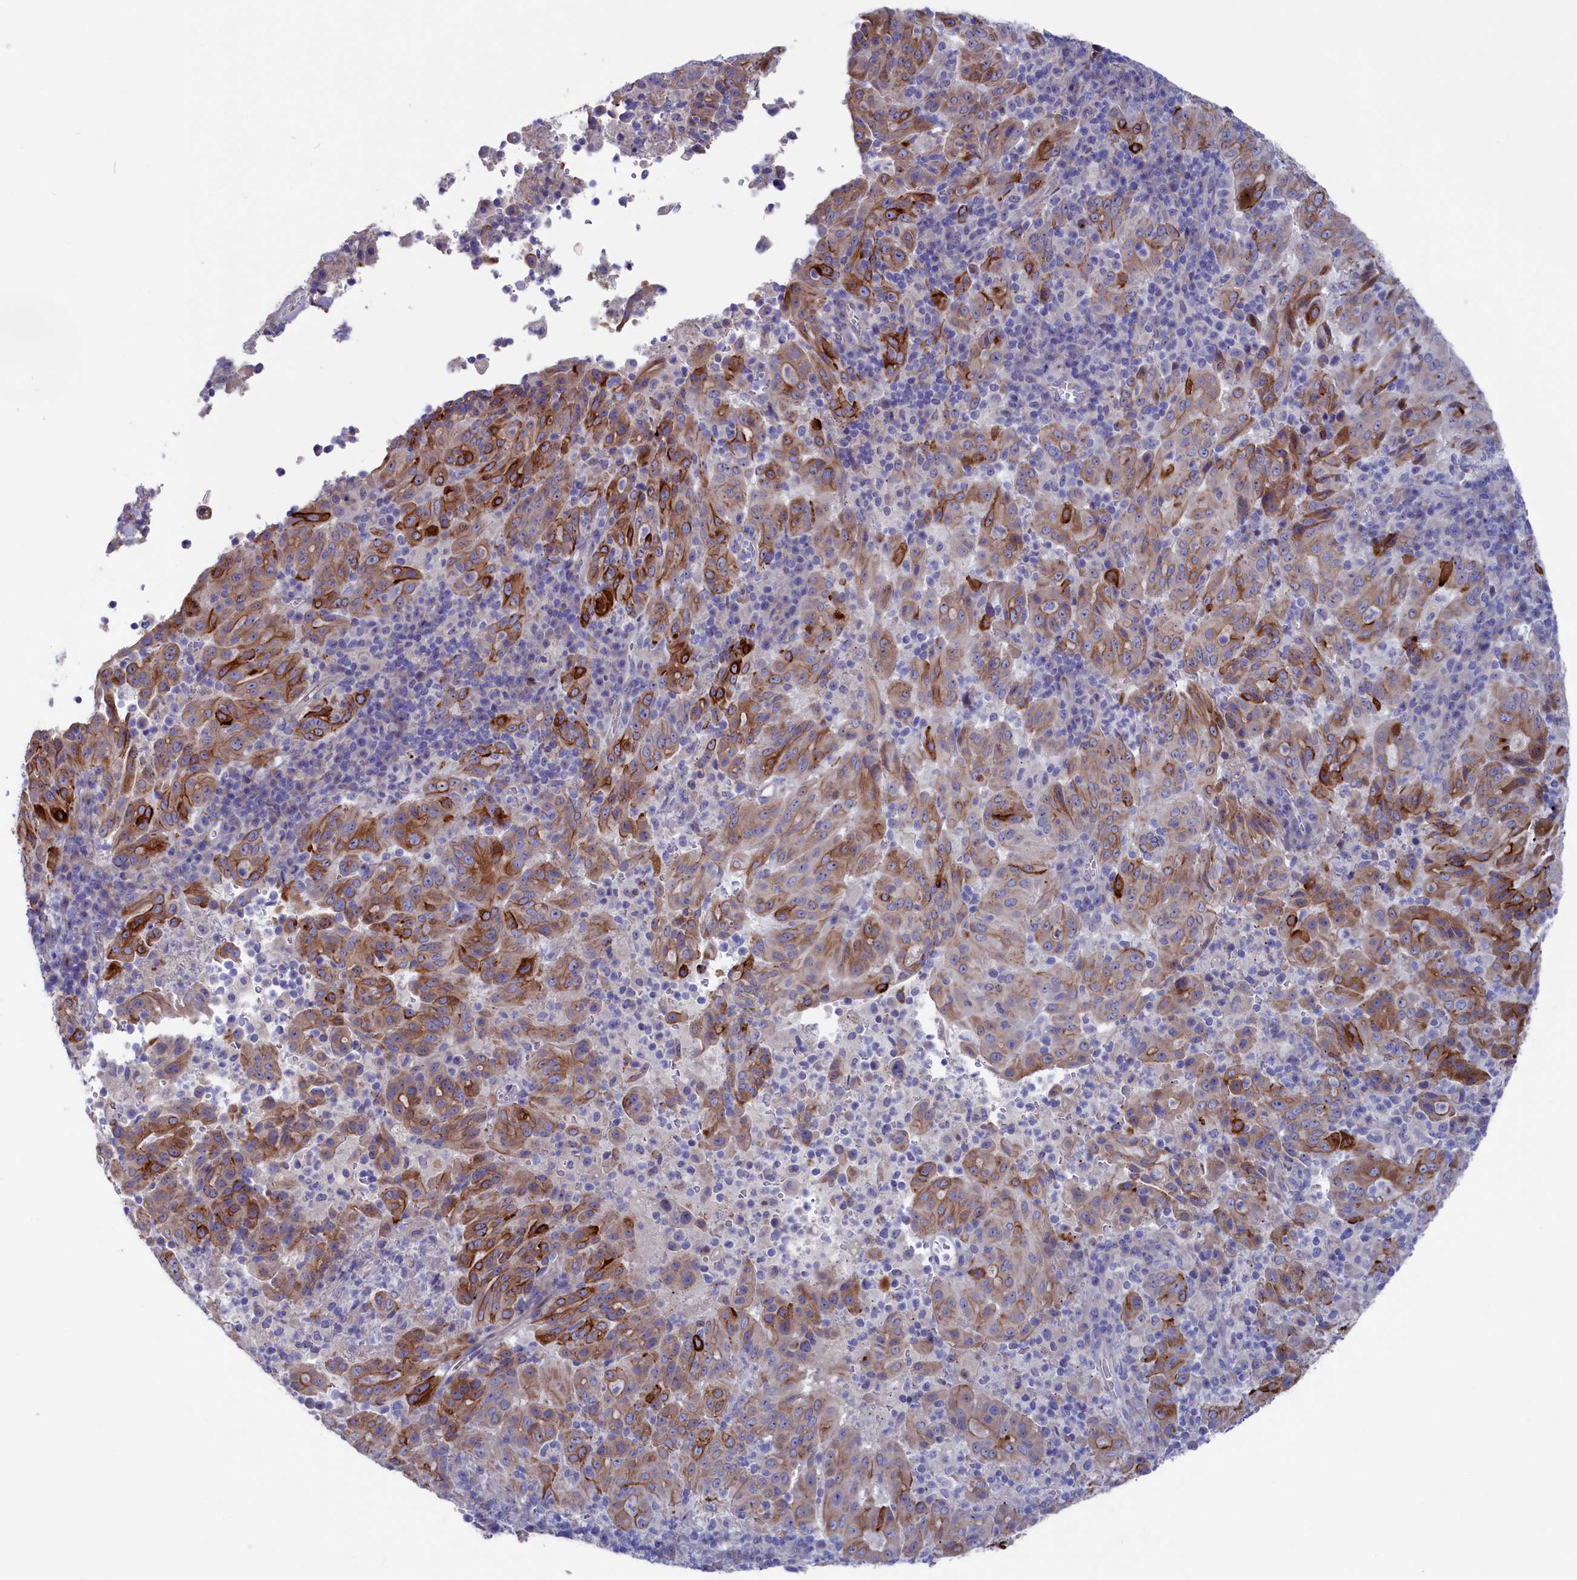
{"staining": {"intensity": "moderate", "quantity": ">75%", "location": "cytoplasmic/membranous"}, "tissue": "pancreatic cancer", "cell_type": "Tumor cells", "image_type": "cancer", "snomed": [{"axis": "morphology", "description": "Adenocarcinoma, NOS"}, {"axis": "topography", "description": "Pancreas"}], "caption": "Adenocarcinoma (pancreatic) stained with DAB (3,3'-diaminobenzidine) IHC demonstrates medium levels of moderate cytoplasmic/membranous staining in approximately >75% of tumor cells. (brown staining indicates protein expression, while blue staining denotes nuclei).", "gene": "NUDT7", "patient": {"sex": "male", "age": 63}}